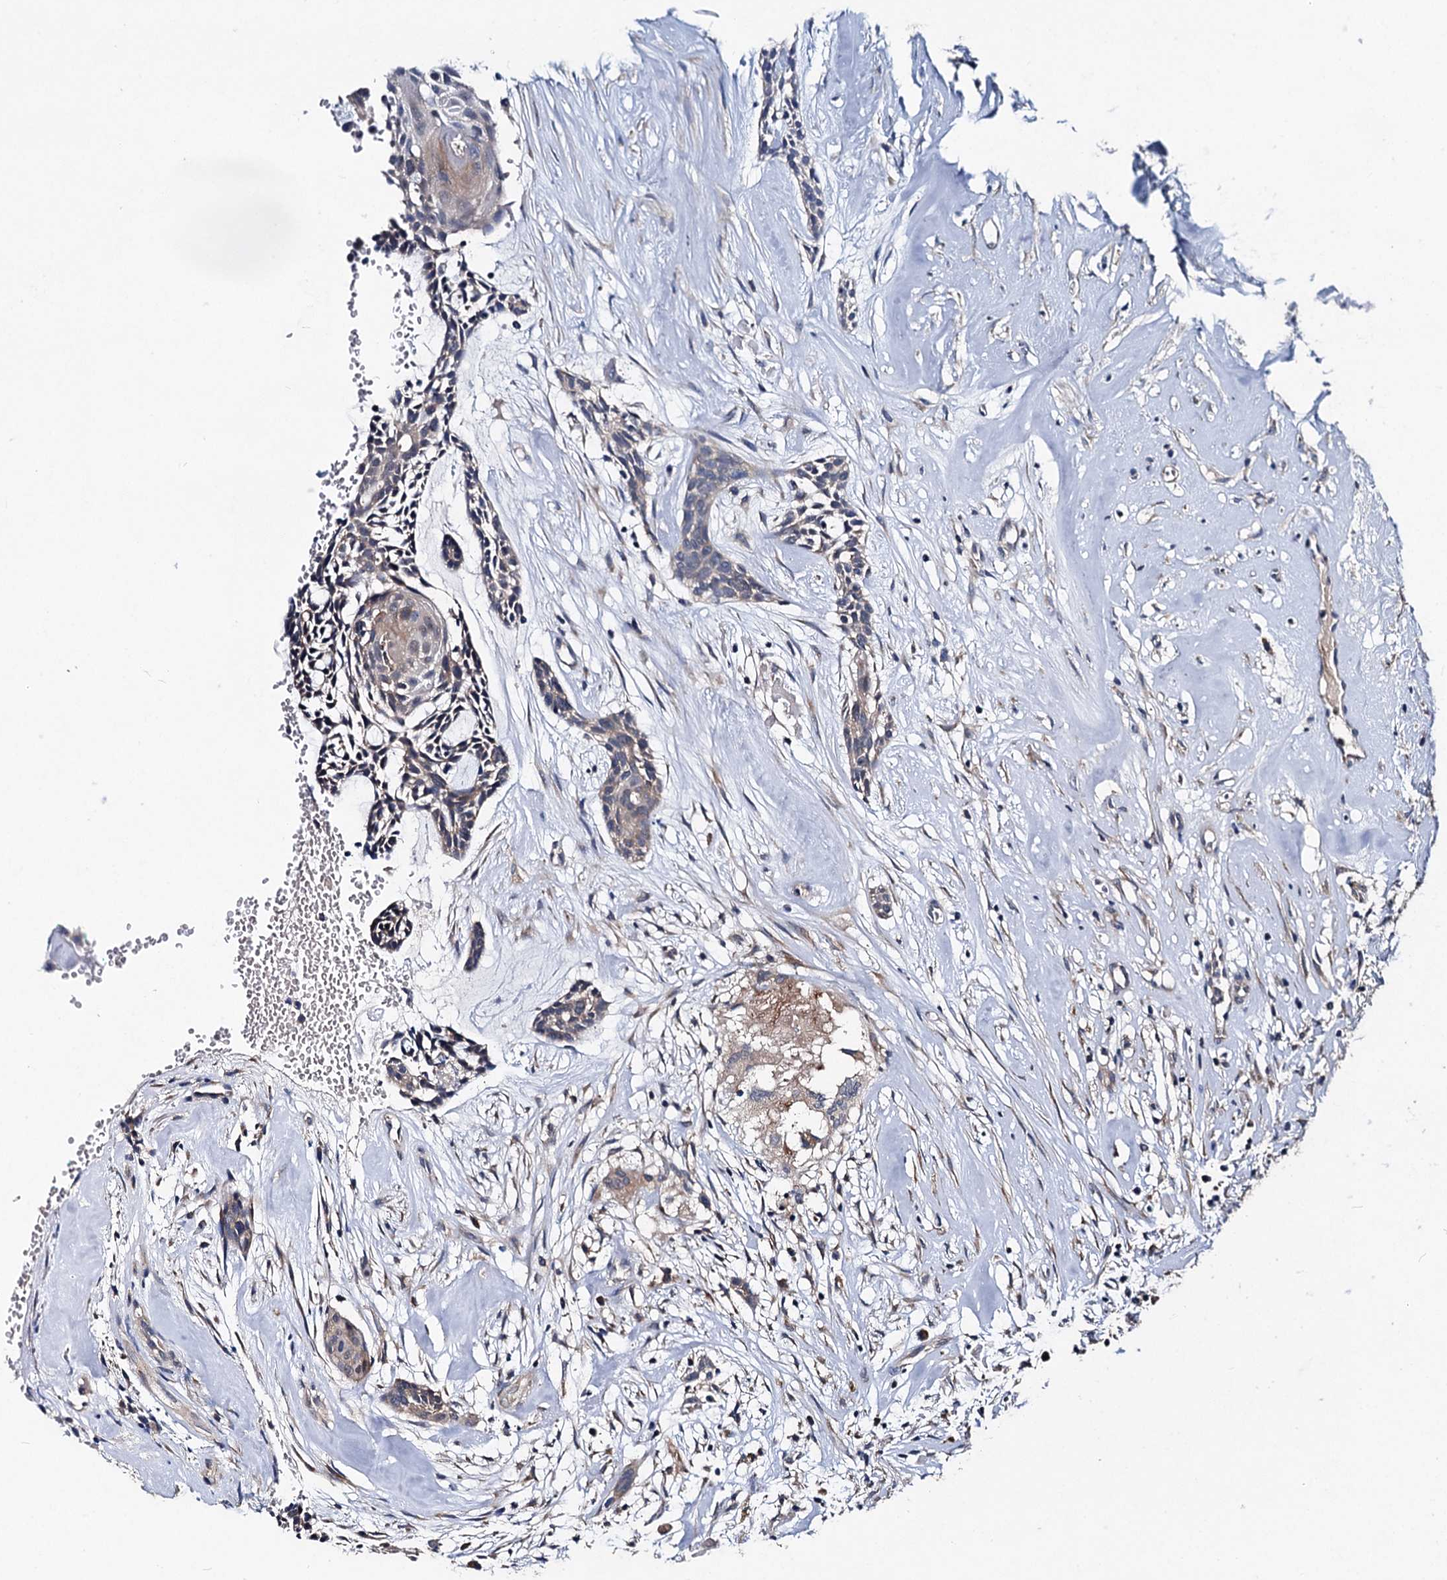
{"staining": {"intensity": "weak", "quantity": "<25%", "location": "cytoplasmic/membranous"}, "tissue": "head and neck cancer", "cell_type": "Tumor cells", "image_type": "cancer", "snomed": [{"axis": "morphology", "description": "Adenocarcinoma, NOS"}, {"axis": "topography", "description": "Subcutis"}, {"axis": "topography", "description": "Head-Neck"}], "caption": "Immunohistochemistry photomicrograph of human head and neck cancer stained for a protein (brown), which reveals no positivity in tumor cells. The staining is performed using DAB brown chromogen with nuclei counter-stained in using hematoxylin.", "gene": "OTUB1", "patient": {"sex": "female", "age": 73}}